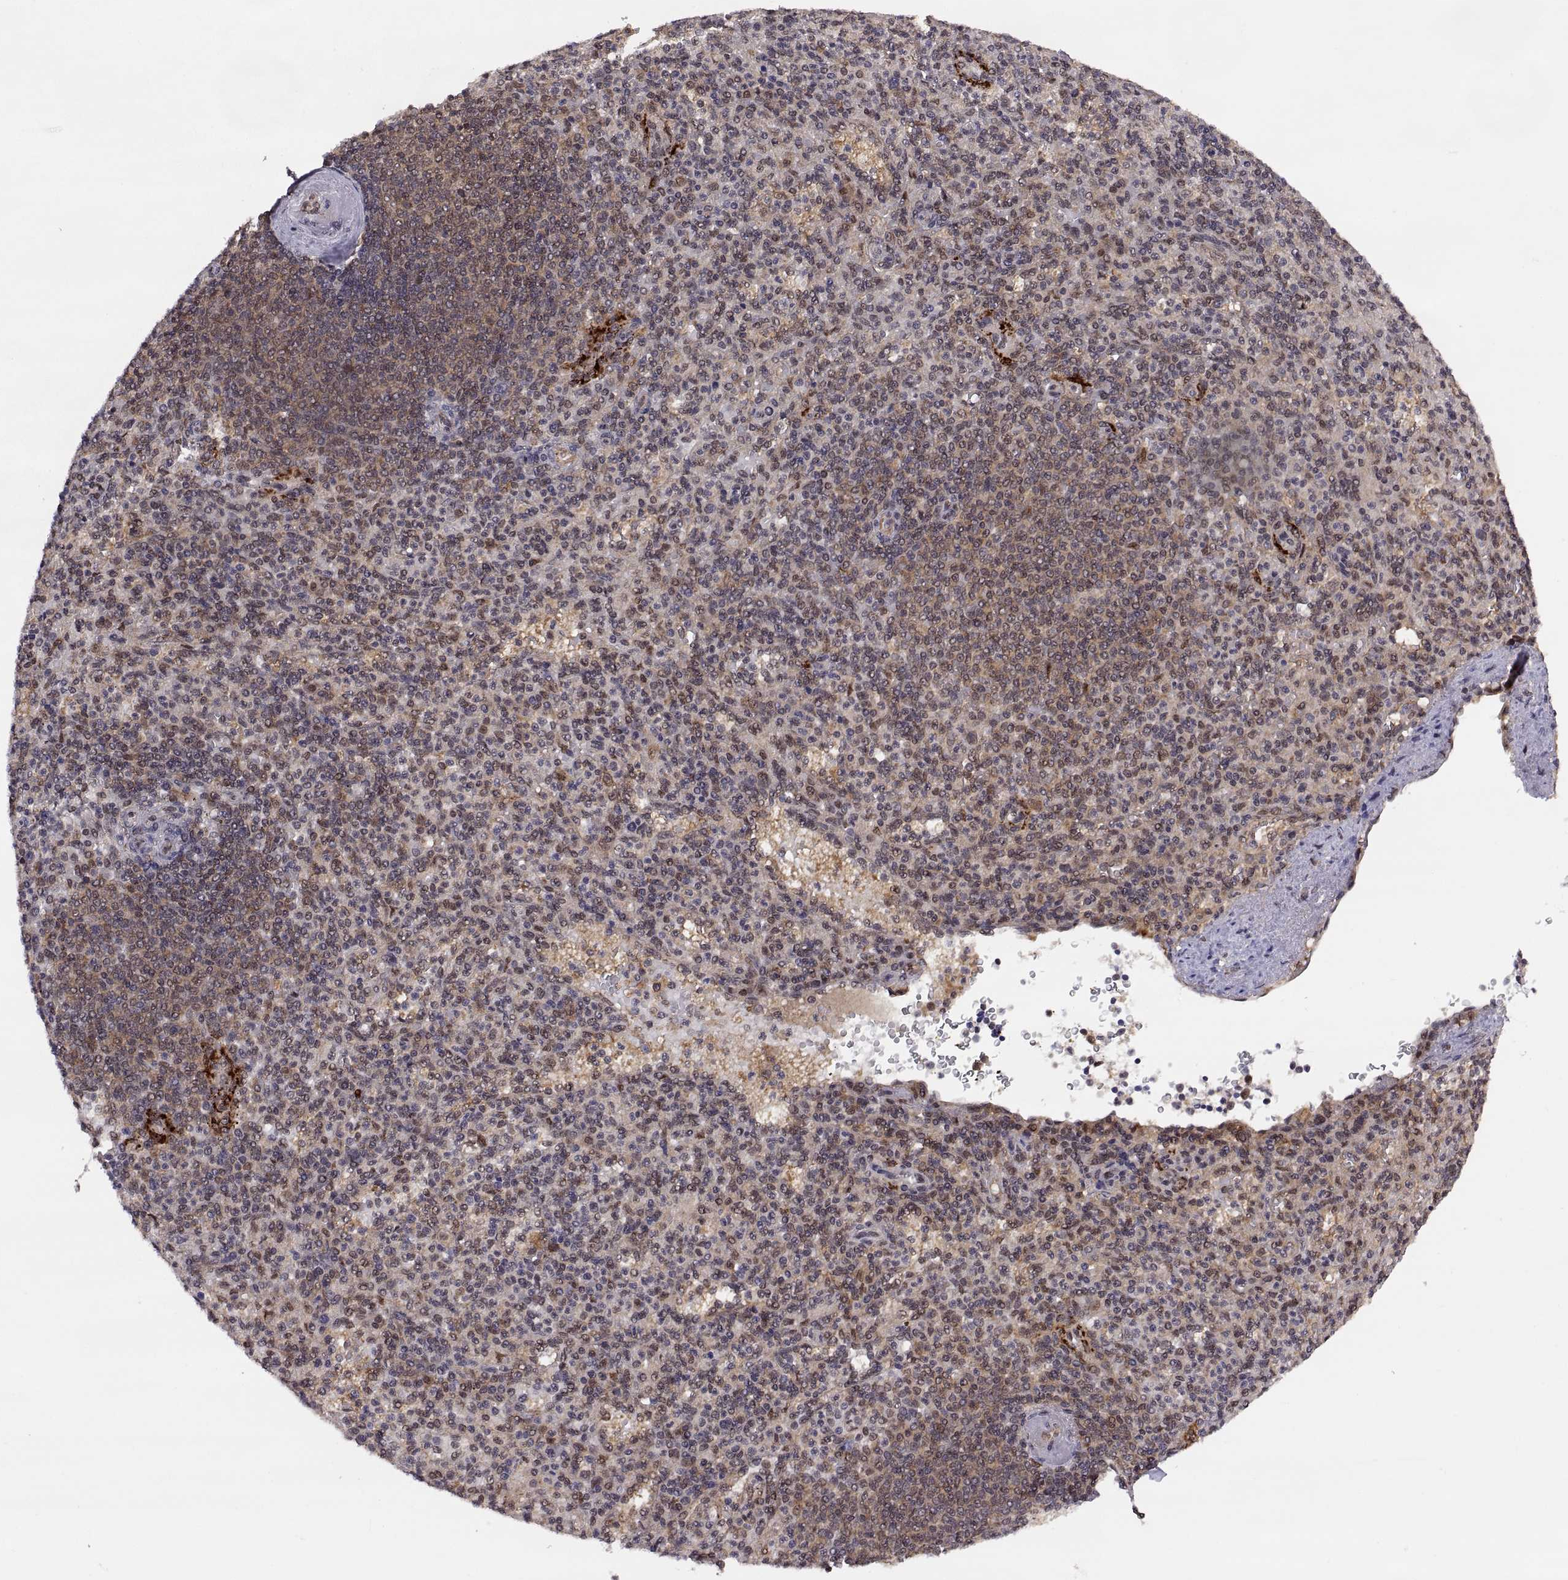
{"staining": {"intensity": "weak", "quantity": ">75%", "location": "cytoplasmic/membranous"}, "tissue": "spleen", "cell_type": "Cells in red pulp", "image_type": "normal", "snomed": [{"axis": "morphology", "description": "Normal tissue, NOS"}, {"axis": "topography", "description": "Spleen"}], "caption": "Human spleen stained for a protein (brown) shows weak cytoplasmic/membranous positive expression in about >75% of cells in red pulp.", "gene": "PSMC2", "patient": {"sex": "female", "age": 74}}